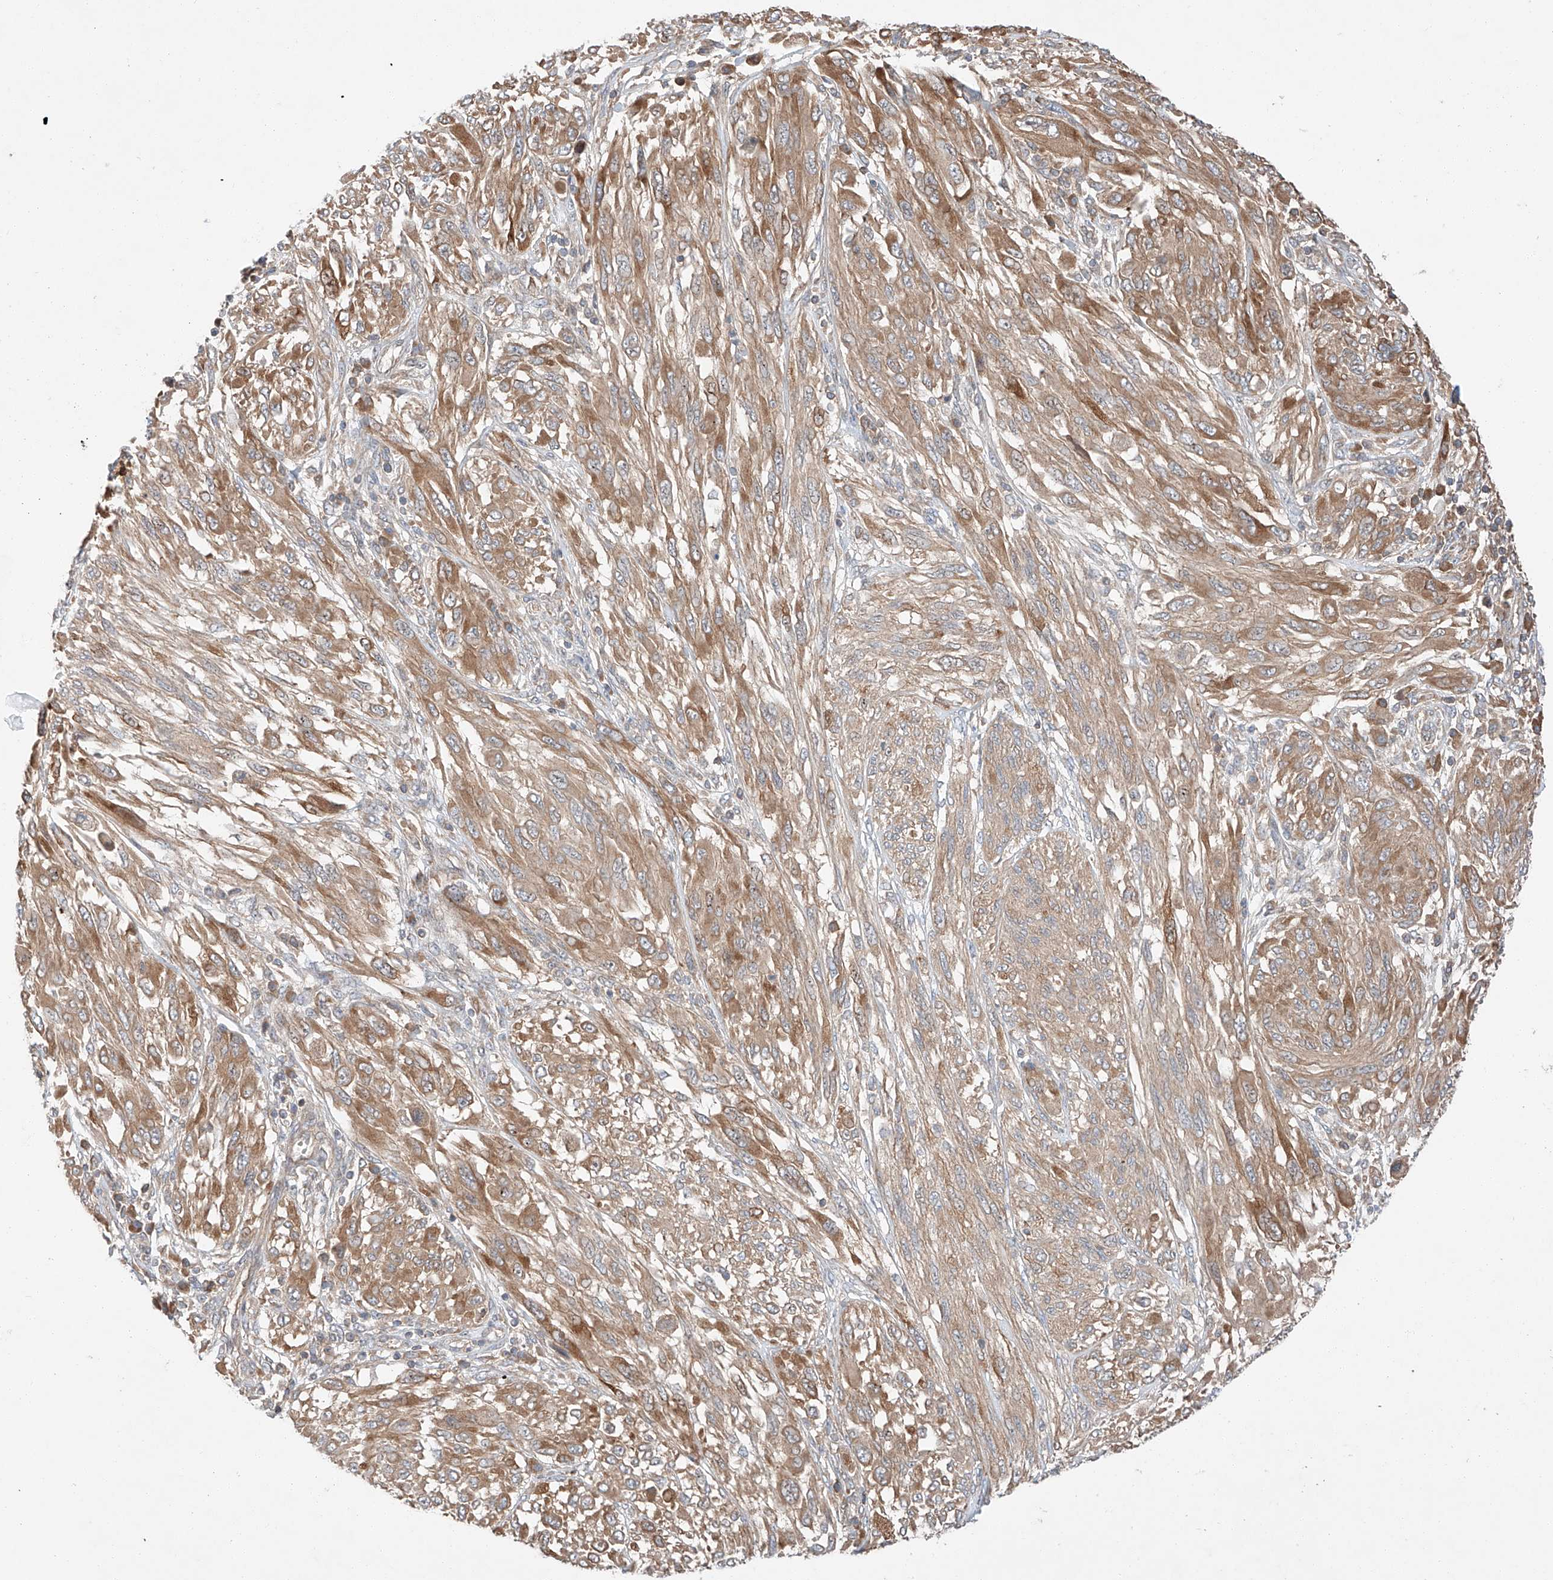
{"staining": {"intensity": "moderate", "quantity": ">75%", "location": "cytoplasmic/membranous"}, "tissue": "melanoma", "cell_type": "Tumor cells", "image_type": "cancer", "snomed": [{"axis": "morphology", "description": "Malignant melanoma, NOS"}, {"axis": "topography", "description": "Skin"}], "caption": "IHC of human melanoma exhibits medium levels of moderate cytoplasmic/membranous staining in approximately >75% of tumor cells.", "gene": "RUSC1", "patient": {"sex": "female", "age": 91}}